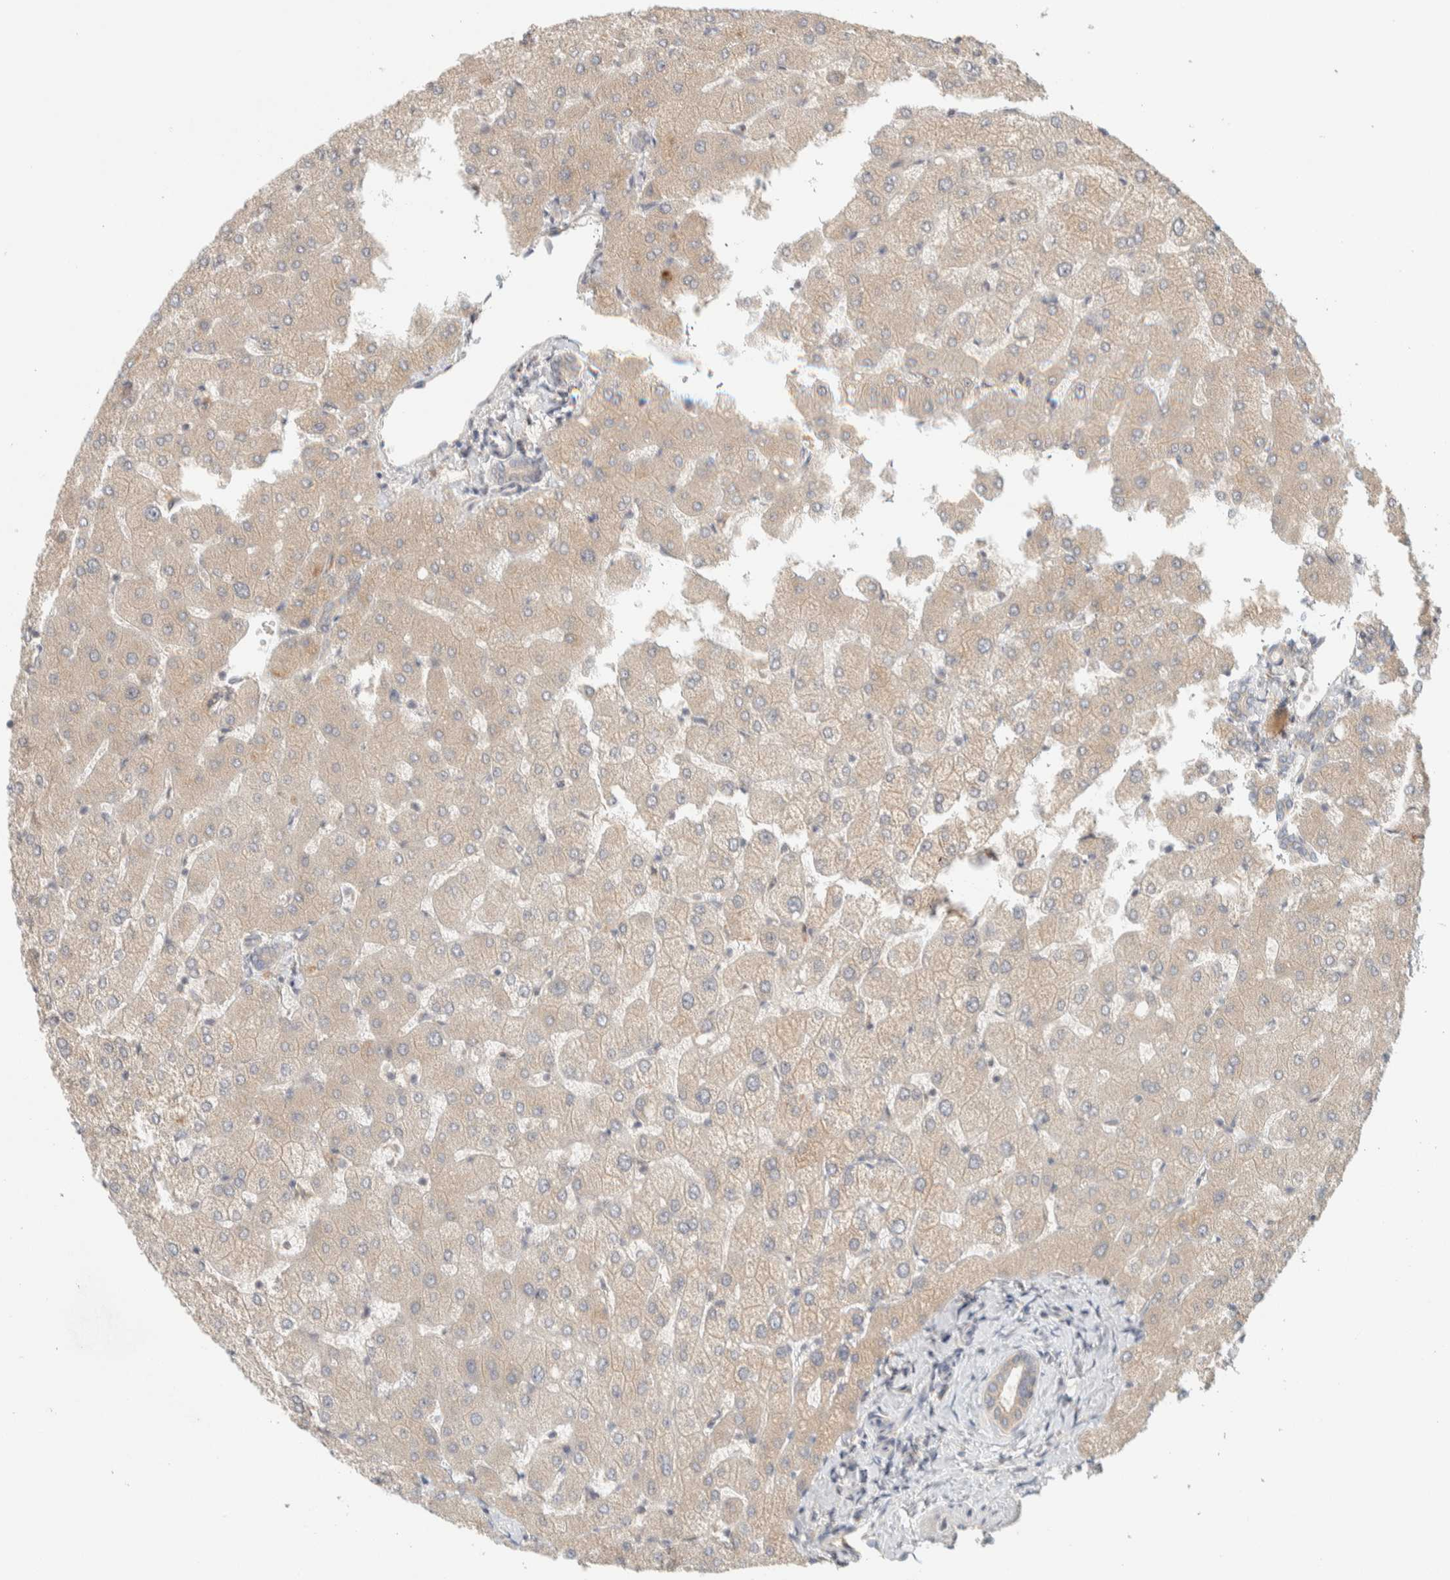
{"staining": {"intensity": "weak", "quantity": "25%-75%", "location": "cytoplasmic/membranous"}, "tissue": "liver", "cell_type": "Cholangiocytes", "image_type": "normal", "snomed": [{"axis": "morphology", "description": "Normal tissue, NOS"}, {"axis": "topography", "description": "Liver"}], "caption": "Liver stained with a brown dye displays weak cytoplasmic/membranous positive staining in about 25%-75% of cholangiocytes.", "gene": "FAM167A", "patient": {"sex": "female", "age": 54}}